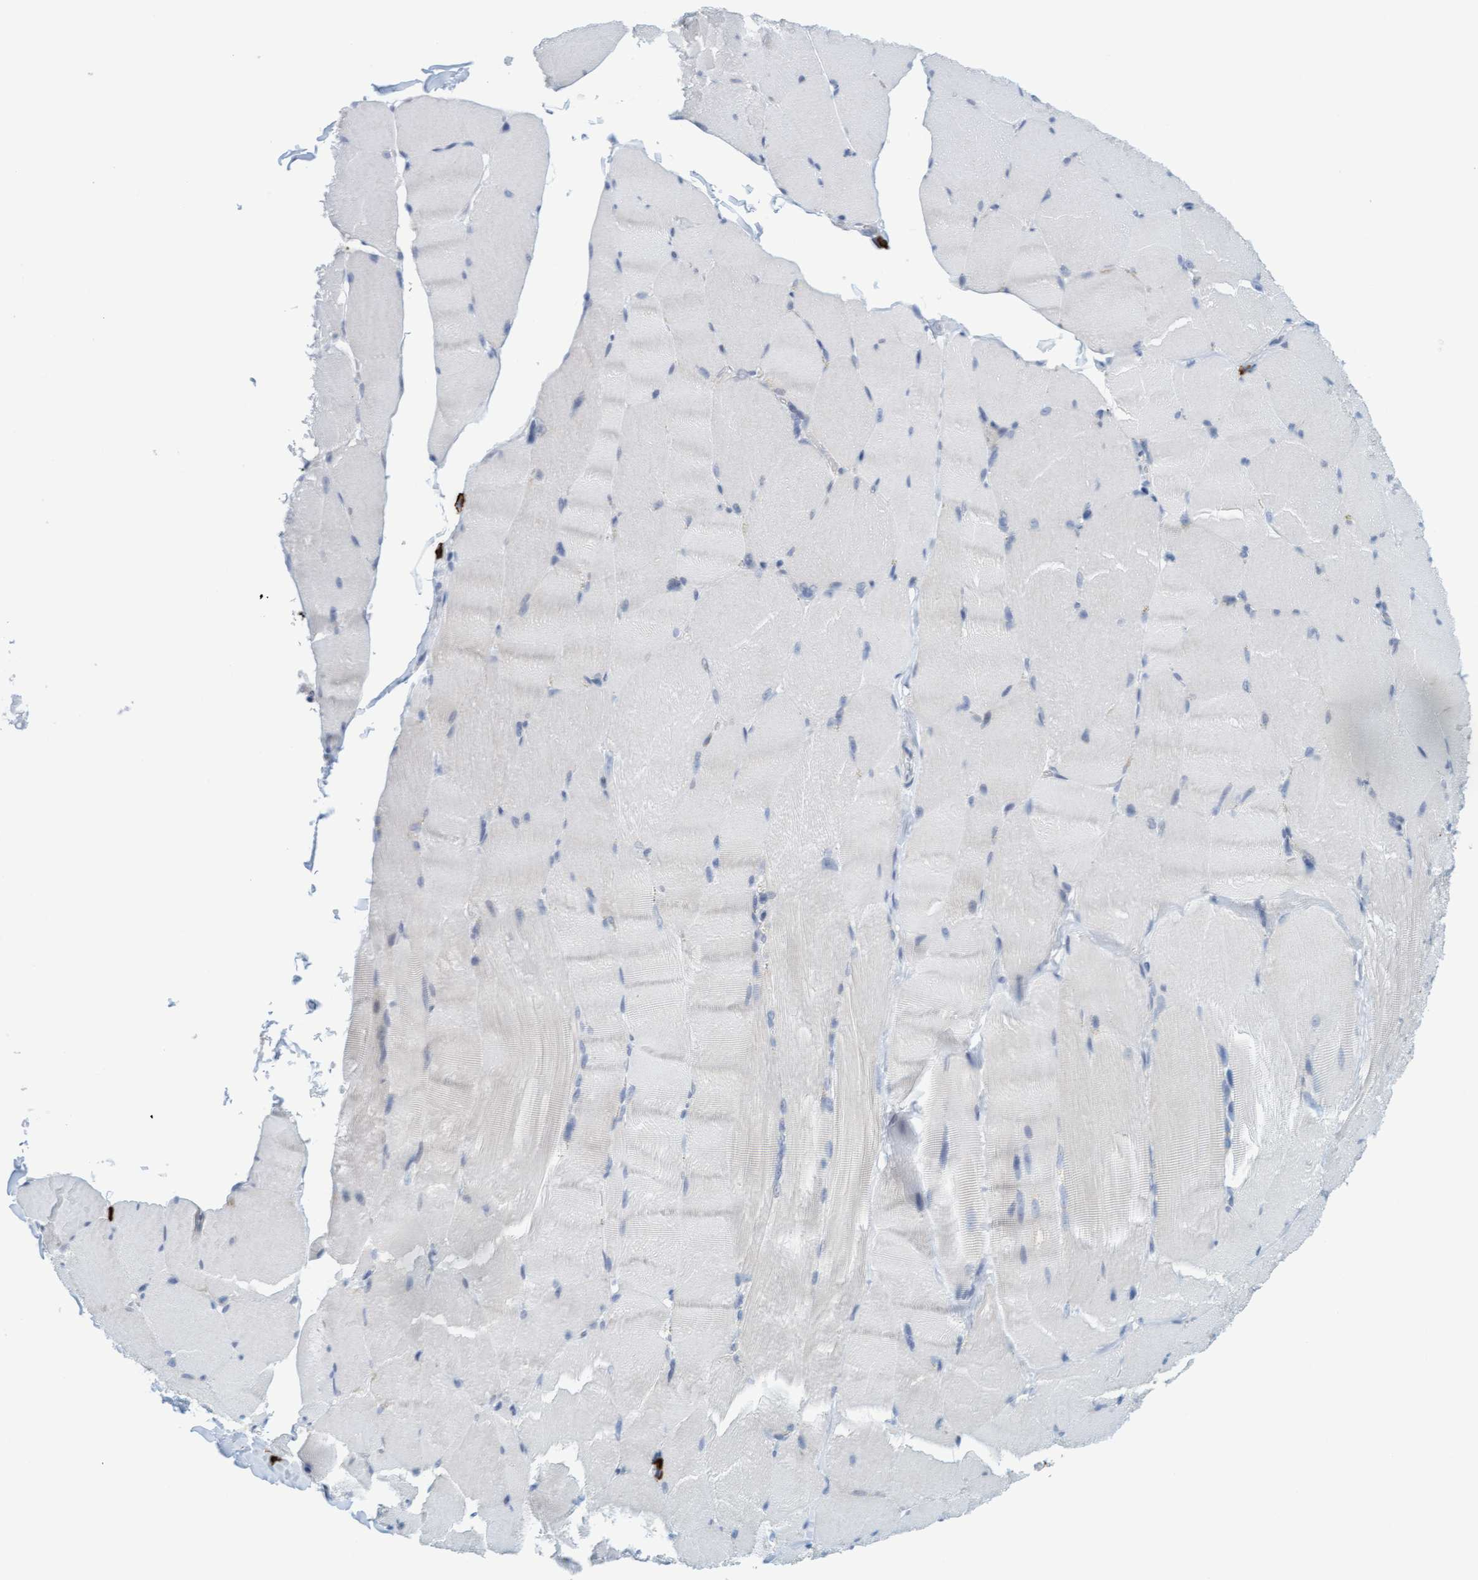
{"staining": {"intensity": "negative", "quantity": "none", "location": "none"}, "tissue": "skeletal muscle", "cell_type": "Myocytes", "image_type": "normal", "snomed": [{"axis": "morphology", "description": "Normal tissue, NOS"}, {"axis": "topography", "description": "Skin"}, {"axis": "topography", "description": "Skeletal muscle"}], "caption": "Immunohistochemistry (IHC) photomicrograph of benign skeletal muscle stained for a protein (brown), which shows no positivity in myocytes.", "gene": "CPA3", "patient": {"sex": "male", "age": 83}}